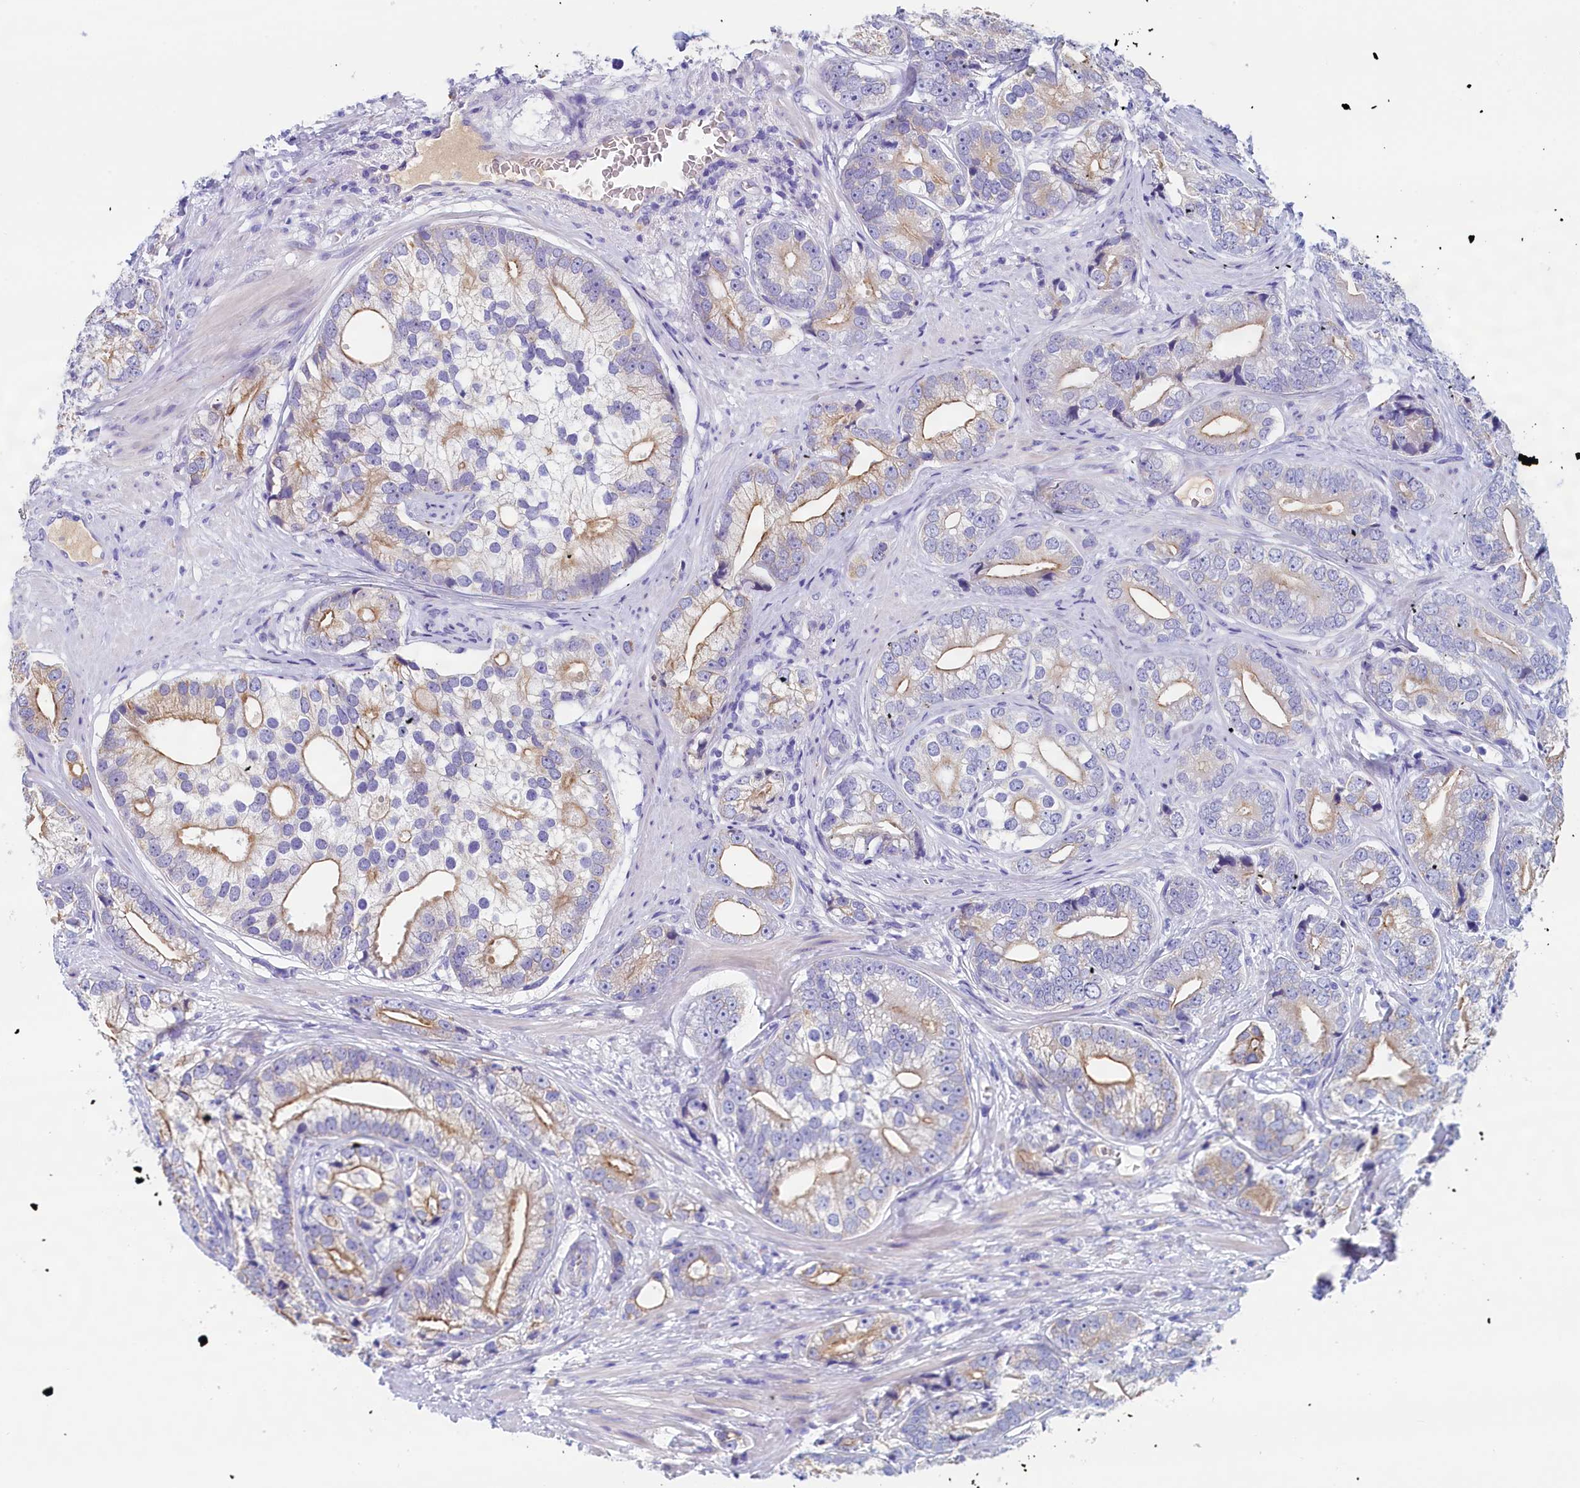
{"staining": {"intensity": "moderate", "quantity": "25%-75%", "location": "cytoplasmic/membranous"}, "tissue": "prostate cancer", "cell_type": "Tumor cells", "image_type": "cancer", "snomed": [{"axis": "morphology", "description": "Adenocarcinoma, High grade"}, {"axis": "topography", "description": "Prostate"}], "caption": "Human prostate cancer stained with a brown dye demonstrates moderate cytoplasmic/membranous positive staining in about 25%-75% of tumor cells.", "gene": "GUCA1C", "patient": {"sex": "male", "age": 75}}